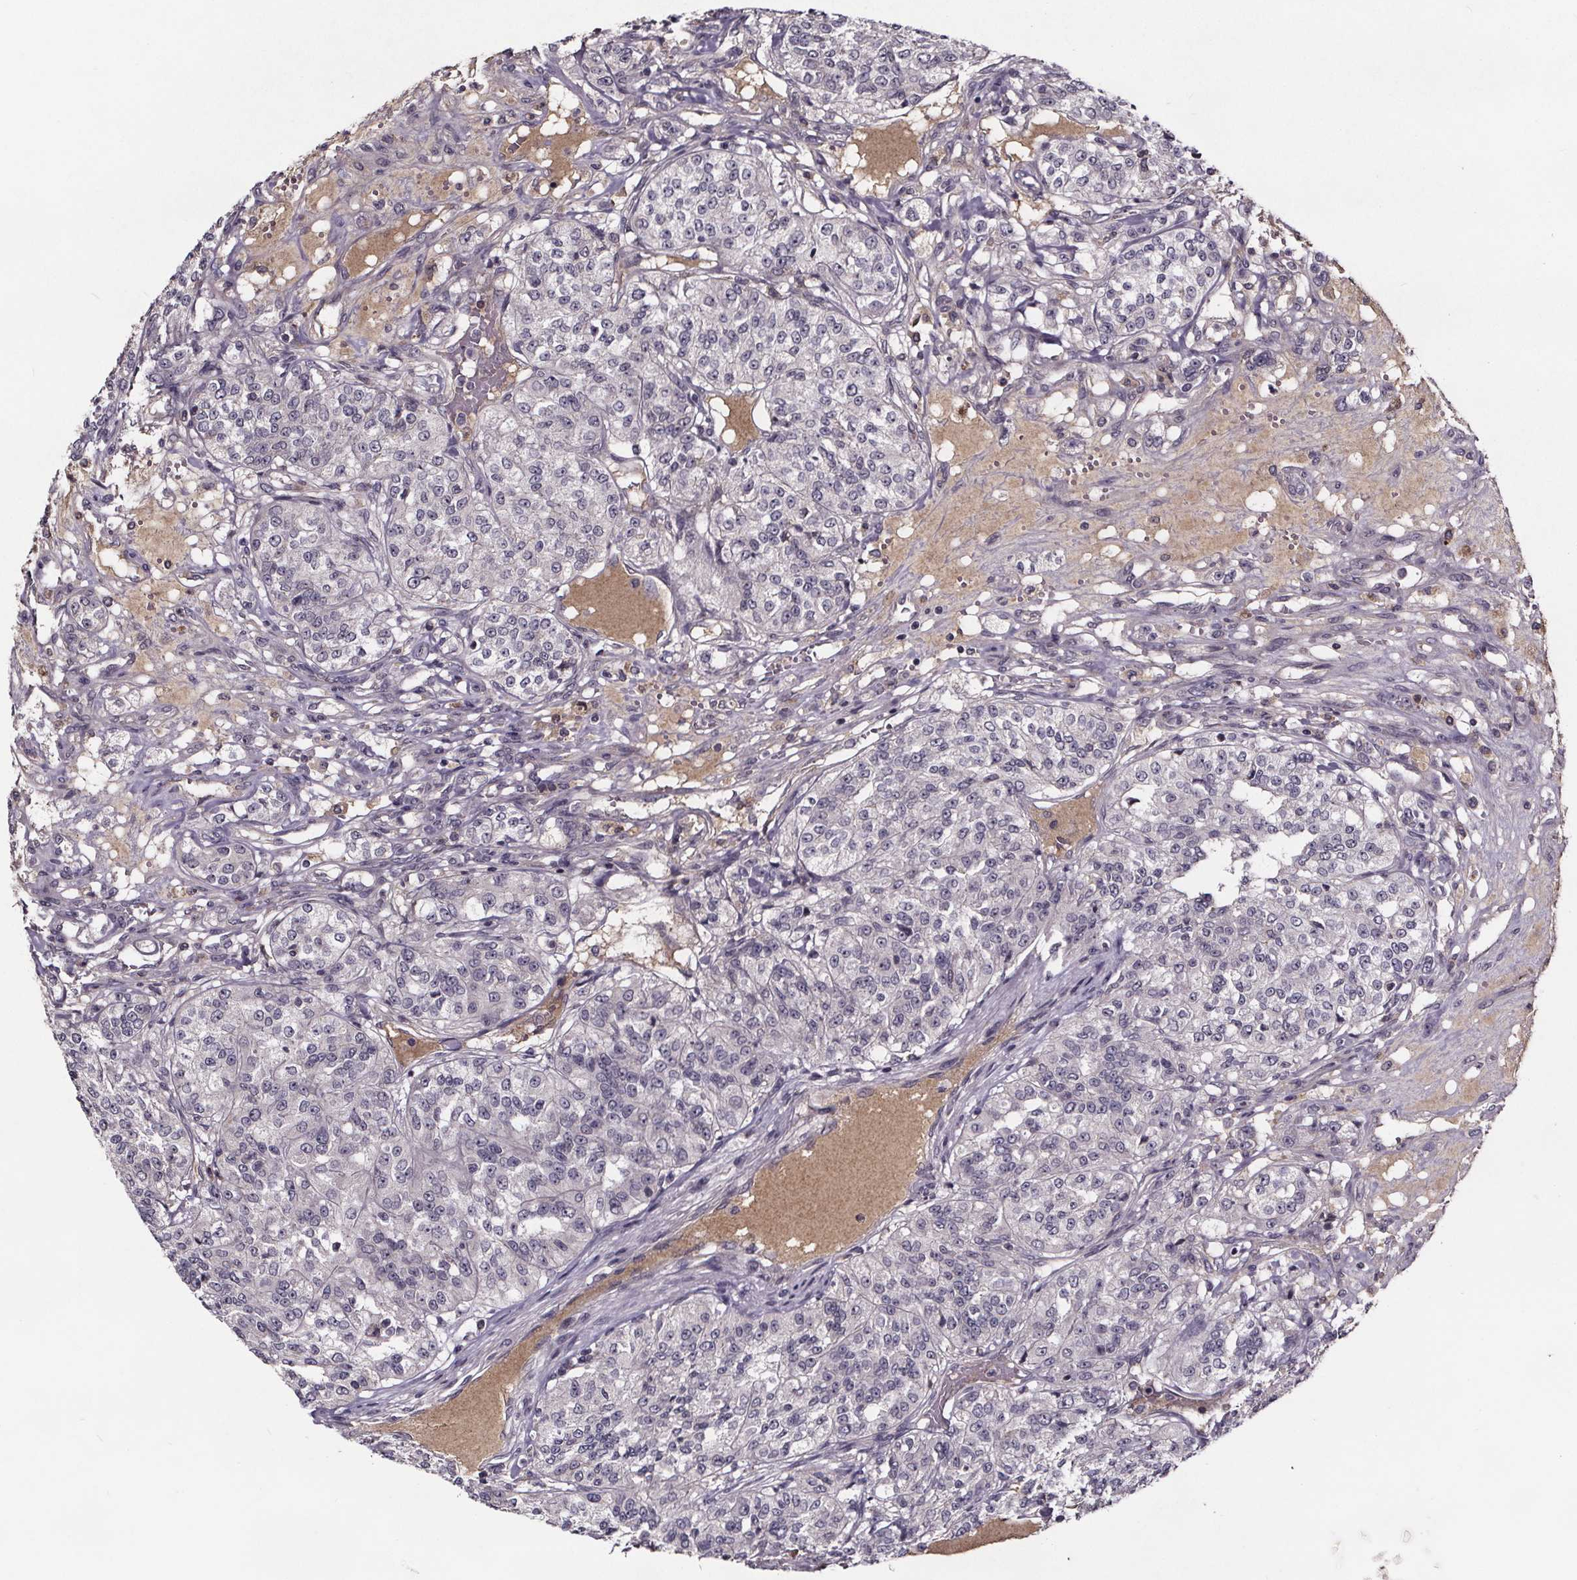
{"staining": {"intensity": "weak", "quantity": "<25%", "location": "nuclear"}, "tissue": "renal cancer", "cell_type": "Tumor cells", "image_type": "cancer", "snomed": [{"axis": "morphology", "description": "Adenocarcinoma, NOS"}, {"axis": "topography", "description": "Kidney"}], "caption": "This image is of renal cancer stained with IHC to label a protein in brown with the nuclei are counter-stained blue. There is no expression in tumor cells.", "gene": "NPHP4", "patient": {"sex": "female", "age": 63}}